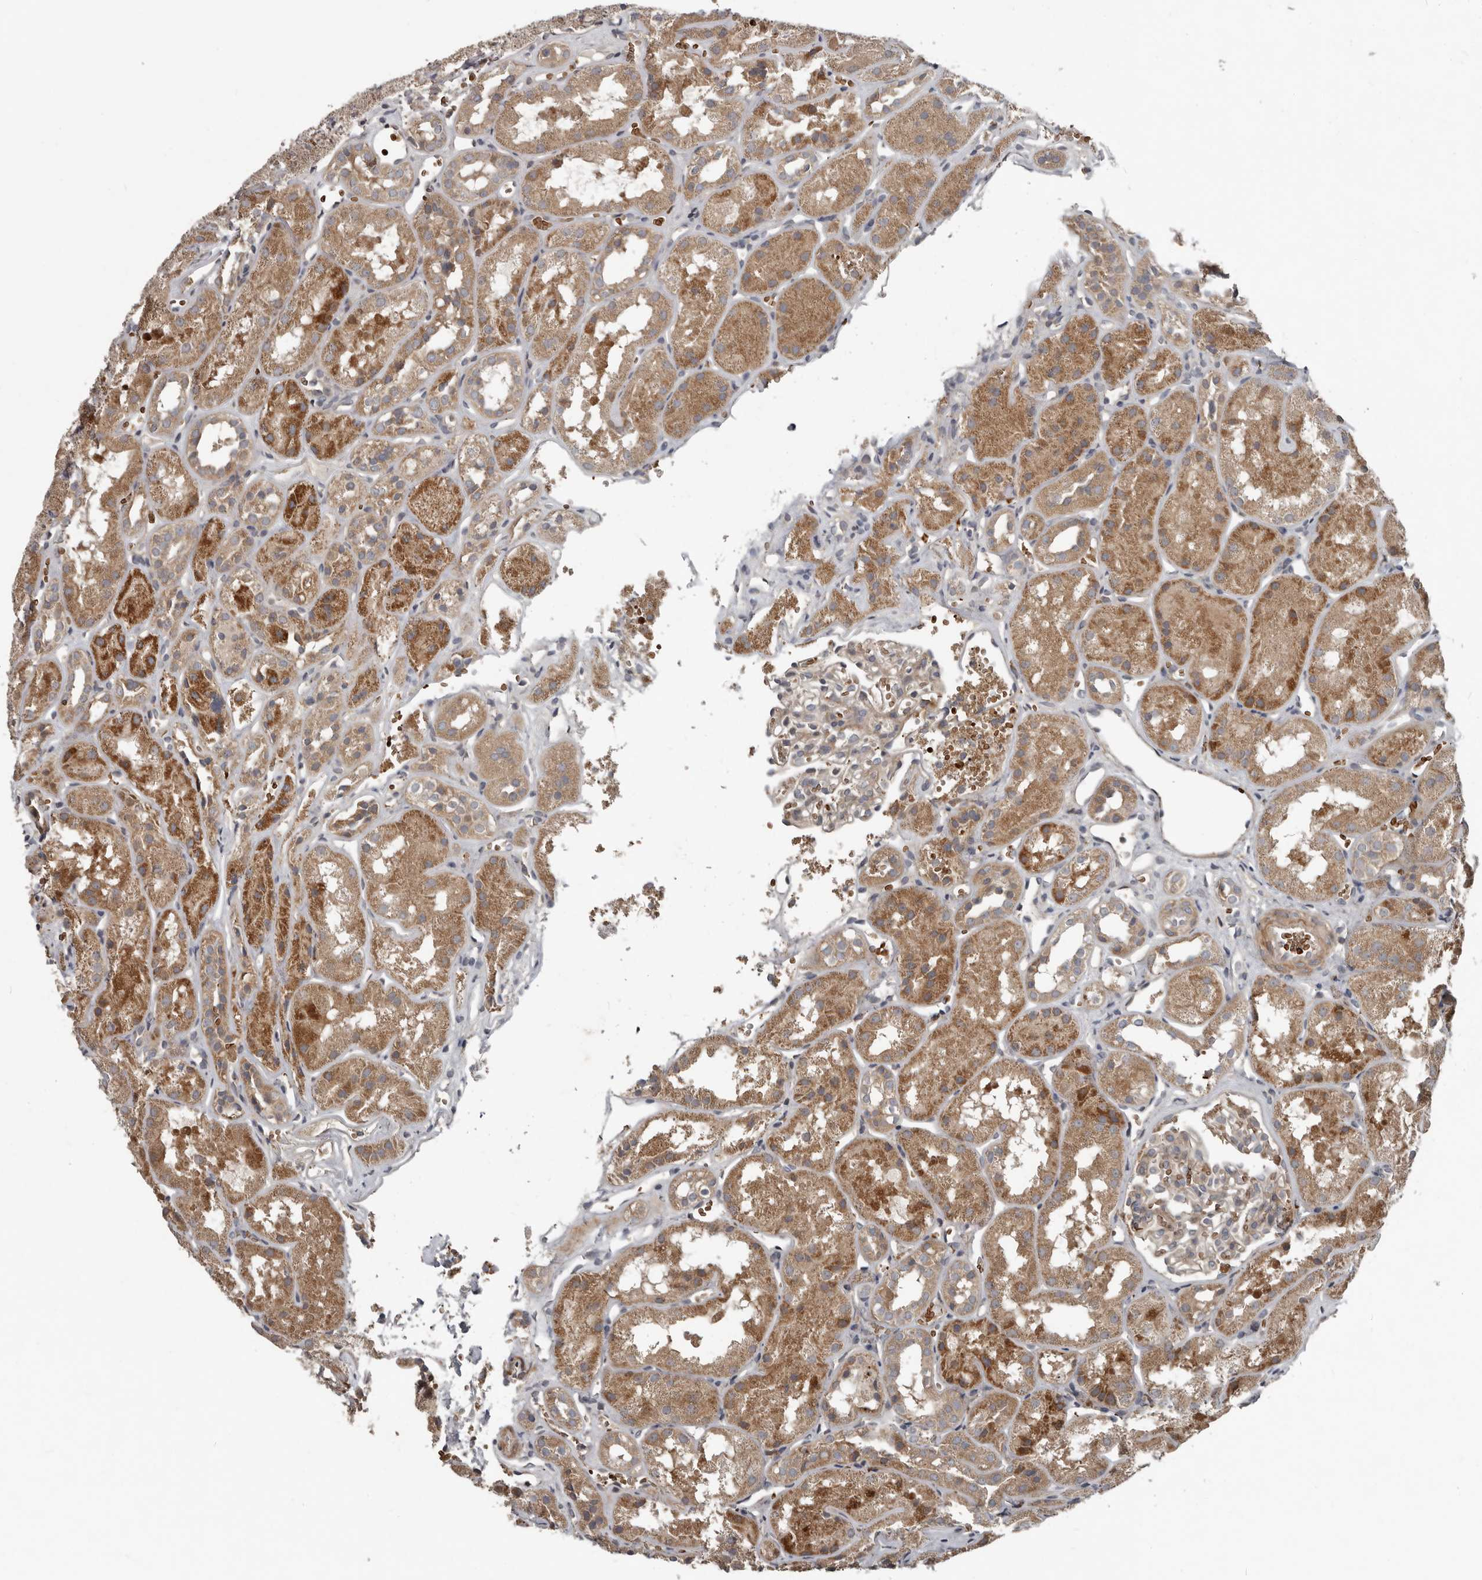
{"staining": {"intensity": "weak", "quantity": "<25%", "location": "cytoplasmic/membranous"}, "tissue": "kidney", "cell_type": "Cells in glomeruli", "image_type": "normal", "snomed": [{"axis": "morphology", "description": "Normal tissue, NOS"}, {"axis": "topography", "description": "Kidney"}], "caption": "DAB immunohistochemical staining of benign kidney demonstrates no significant positivity in cells in glomeruli.", "gene": "FBXO31", "patient": {"sex": "male", "age": 16}}